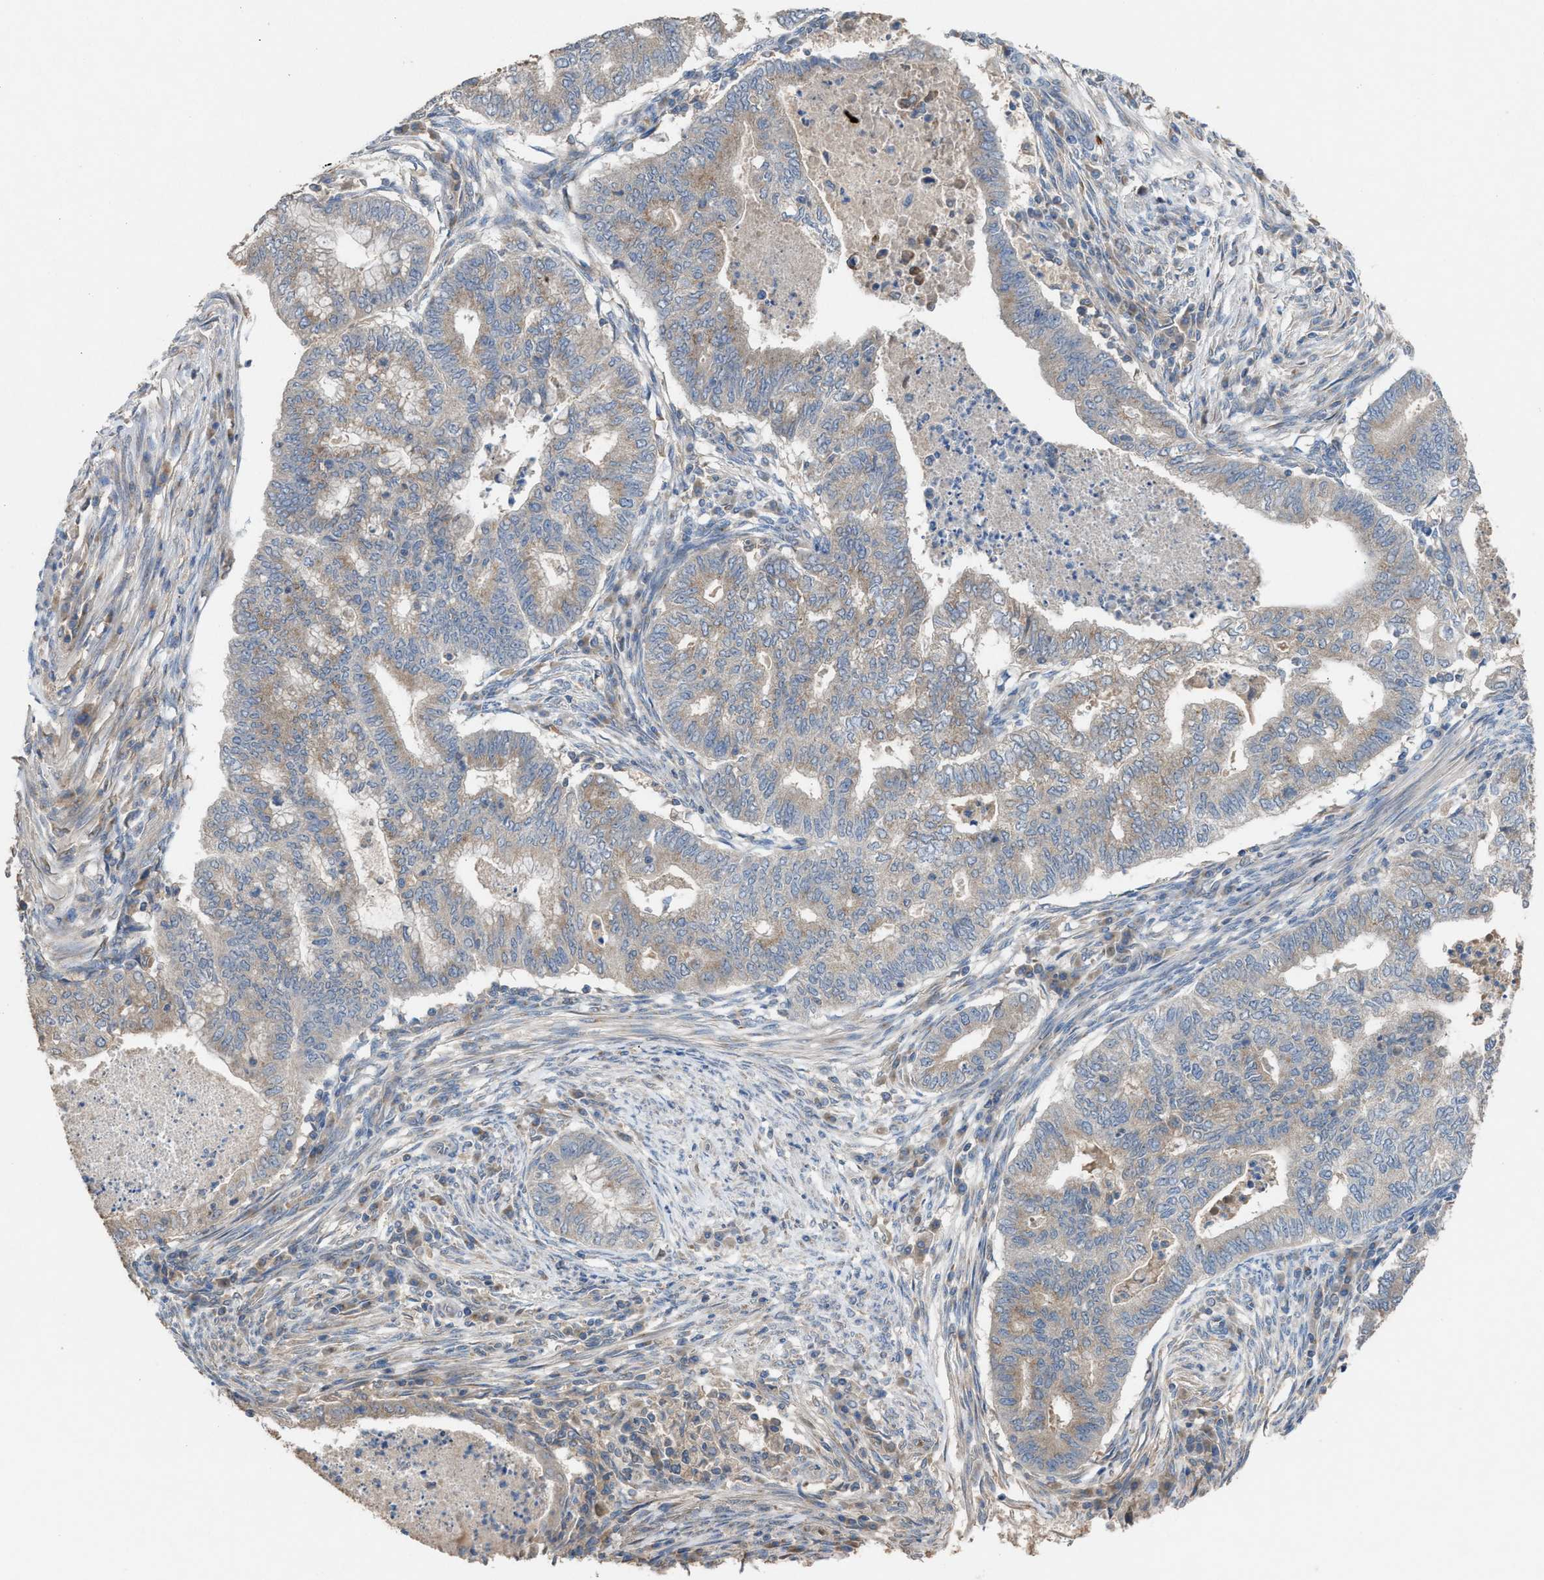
{"staining": {"intensity": "moderate", "quantity": "<25%", "location": "cytoplasmic/membranous"}, "tissue": "endometrial cancer", "cell_type": "Tumor cells", "image_type": "cancer", "snomed": [{"axis": "morphology", "description": "Polyp, NOS"}, {"axis": "morphology", "description": "Adenocarcinoma, NOS"}, {"axis": "morphology", "description": "Adenoma, NOS"}, {"axis": "topography", "description": "Endometrium"}], "caption": "Moderate cytoplasmic/membranous positivity for a protein is present in approximately <25% of tumor cells of adenocarcinoma (endometrial) using immunohistochemistry (IHC).", "gene": "TPK1", "patient": {"sex": "female", "age": 79}}